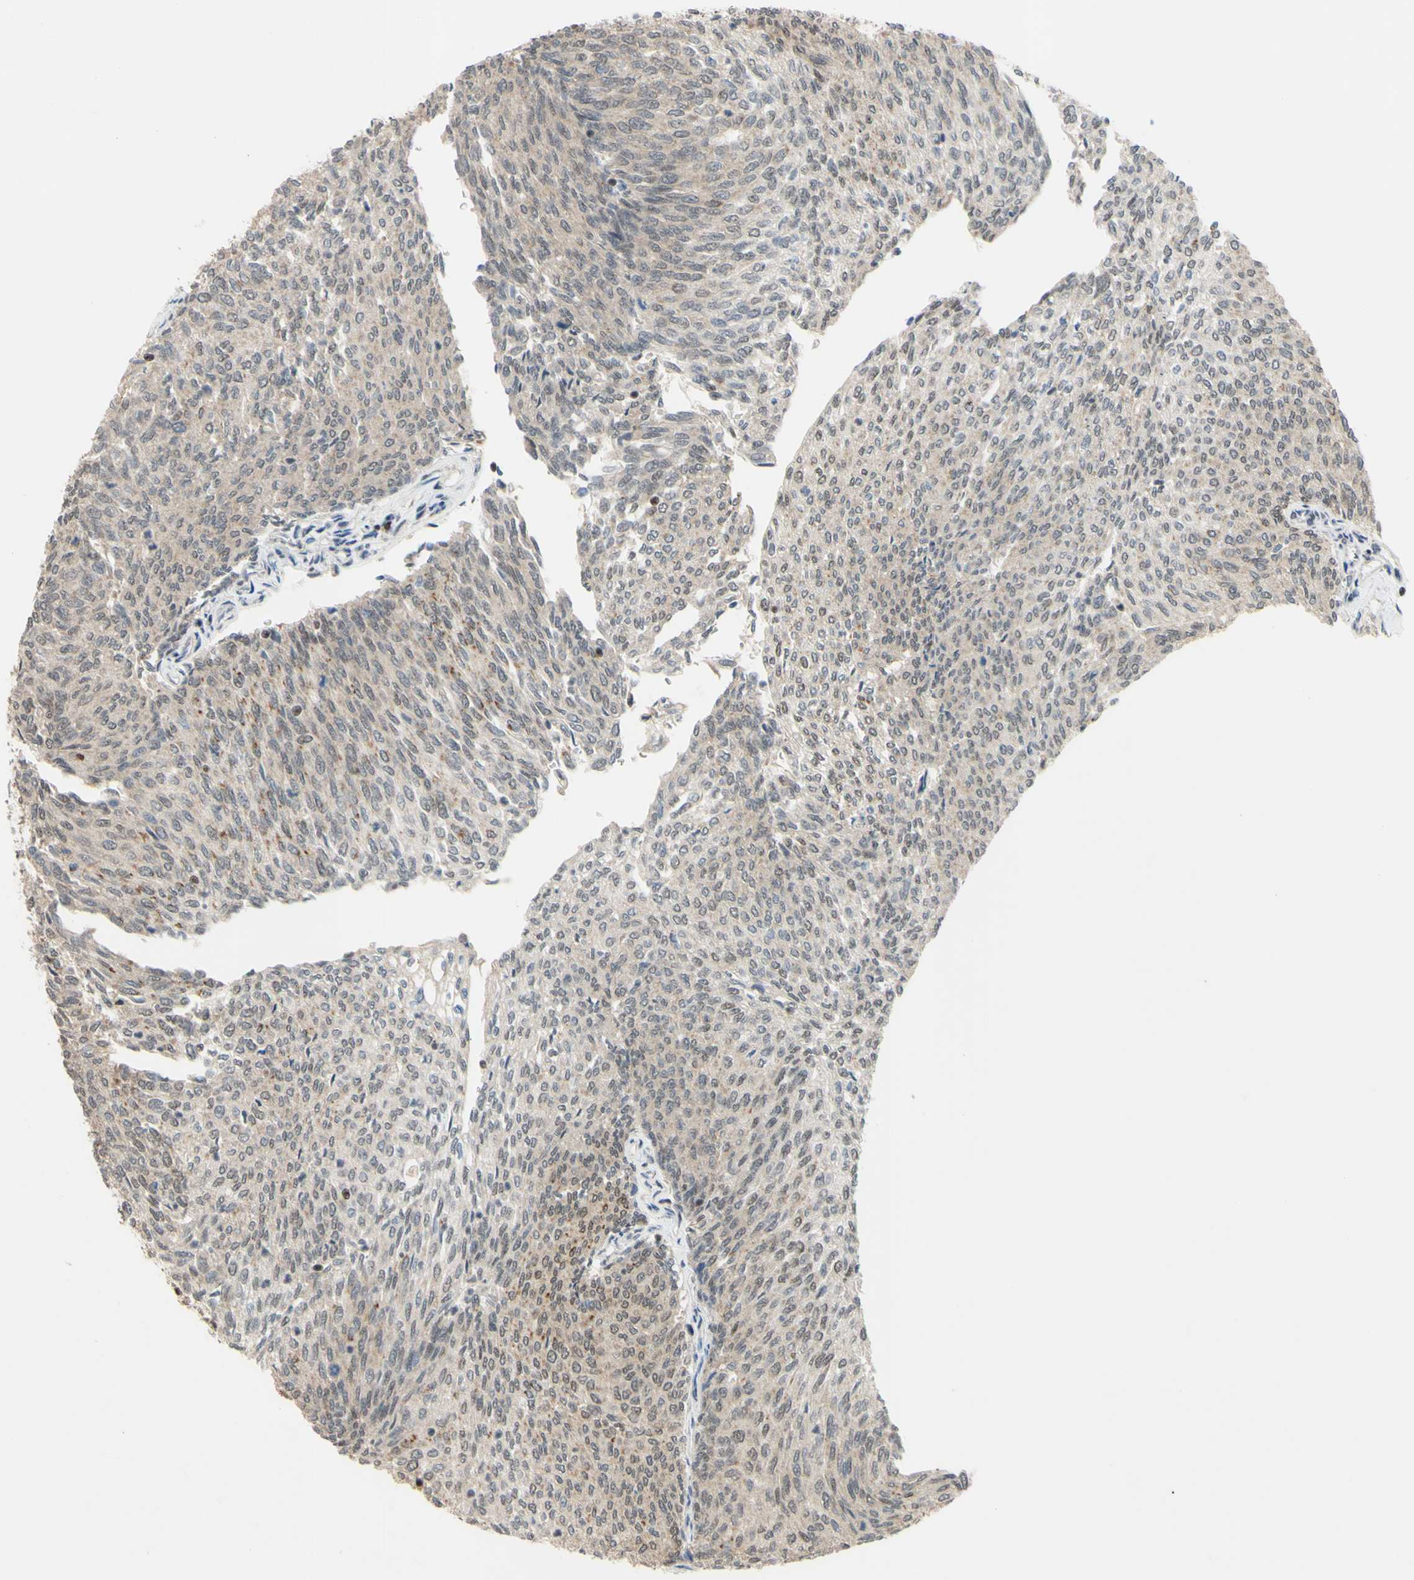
{"staining": {"intensity": "weak", "quantity": ">75%", "location": "cytoplasmic/membranous,nuclear"}, "tissue": "urothelial cancer", "cell_type": "Tumor cells", "image_type": "cancer", "snomed": [{"axis": "morphology", "description": "Urothelial carcinoma, Low grade"}, {"axis": "topography", "description": "Urinary bladder"}], "caption": "Tumor cells demonstrate weak cytoplasmic/membranous and nuclear staining in about >75% of cells in urothelial cancer.", "gene": "SP4", "patient": {"sex": "female", "age": 79}}